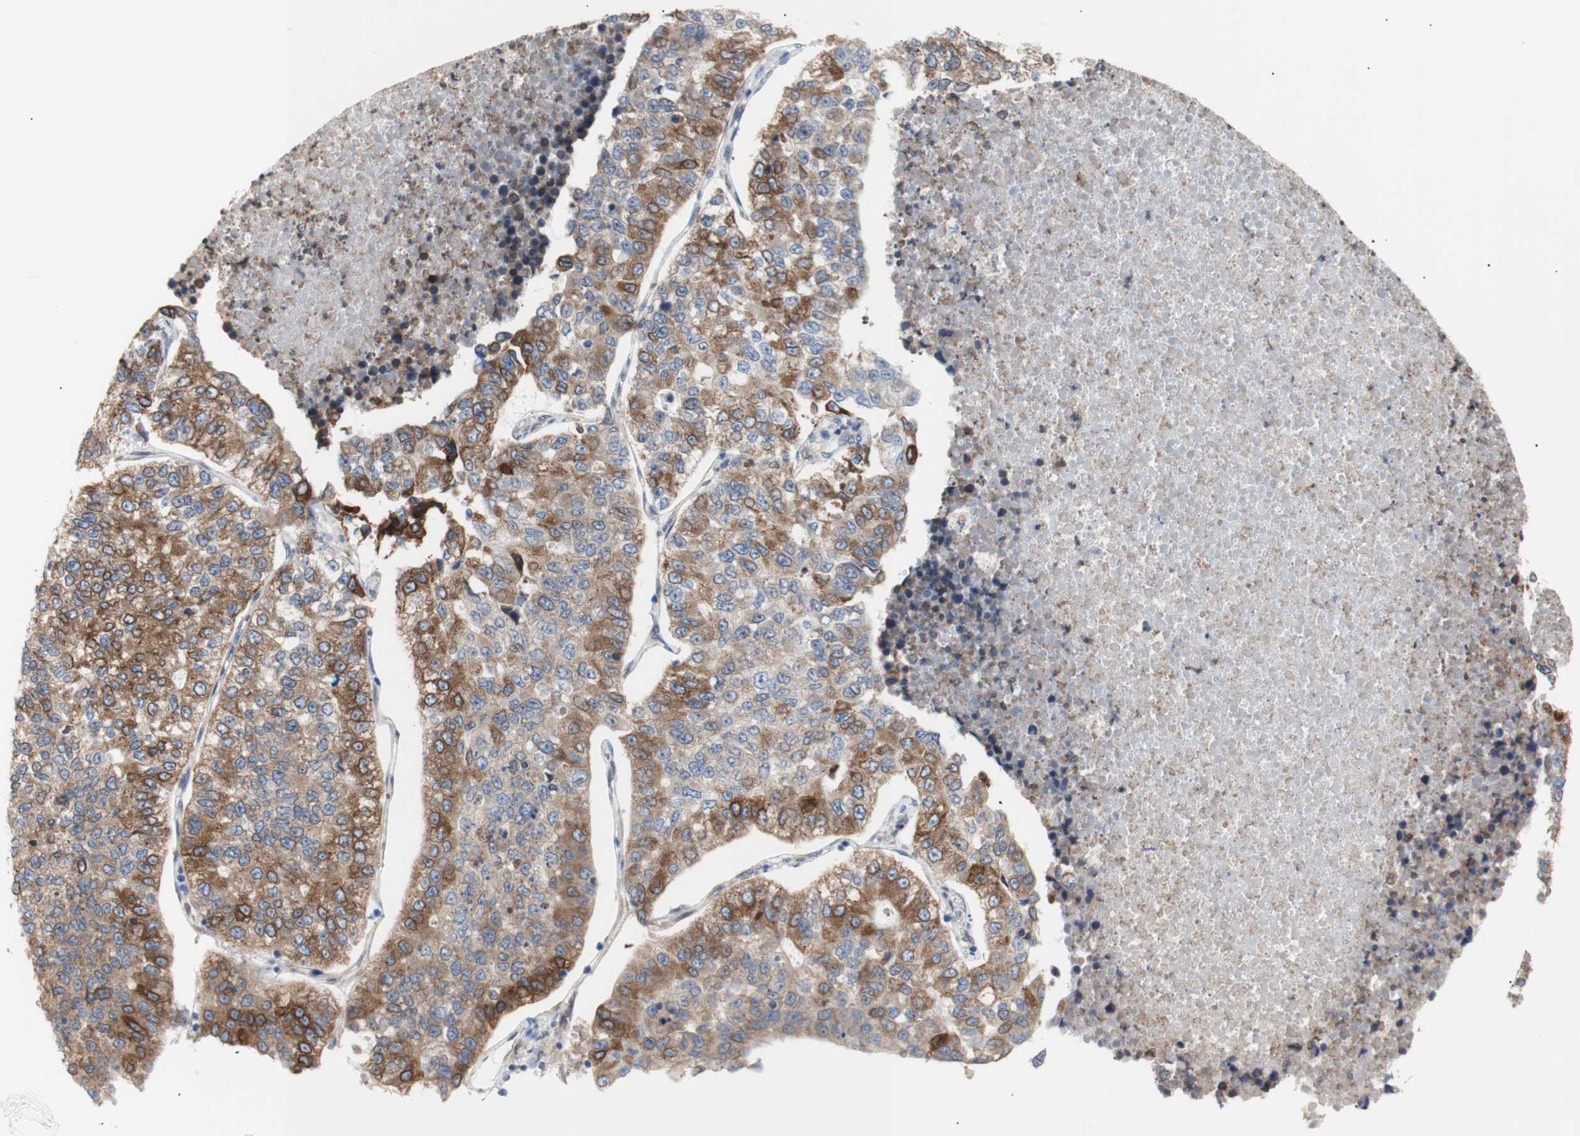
{"staining": {"intensity": "moderate", "quantity": ">75%", "location": "cytoplasmic/membranous"}, "tissue": "lung cancer", "cell_type": "Tumor cells", "image_type": "cancer", "snomed": [{"axis": "morphology", "description": "Adenocarcinoma, NOS"}, {"axis": "topography", "description": "Lung"}], "caption": "Lung adenocarcinoma tissue demonstrates moderate cytoplasmic/membranous expression in approximately >75% of tumor cells", "gene": "ERLIN1", "patient": {"sex": "male", "age": 49}}